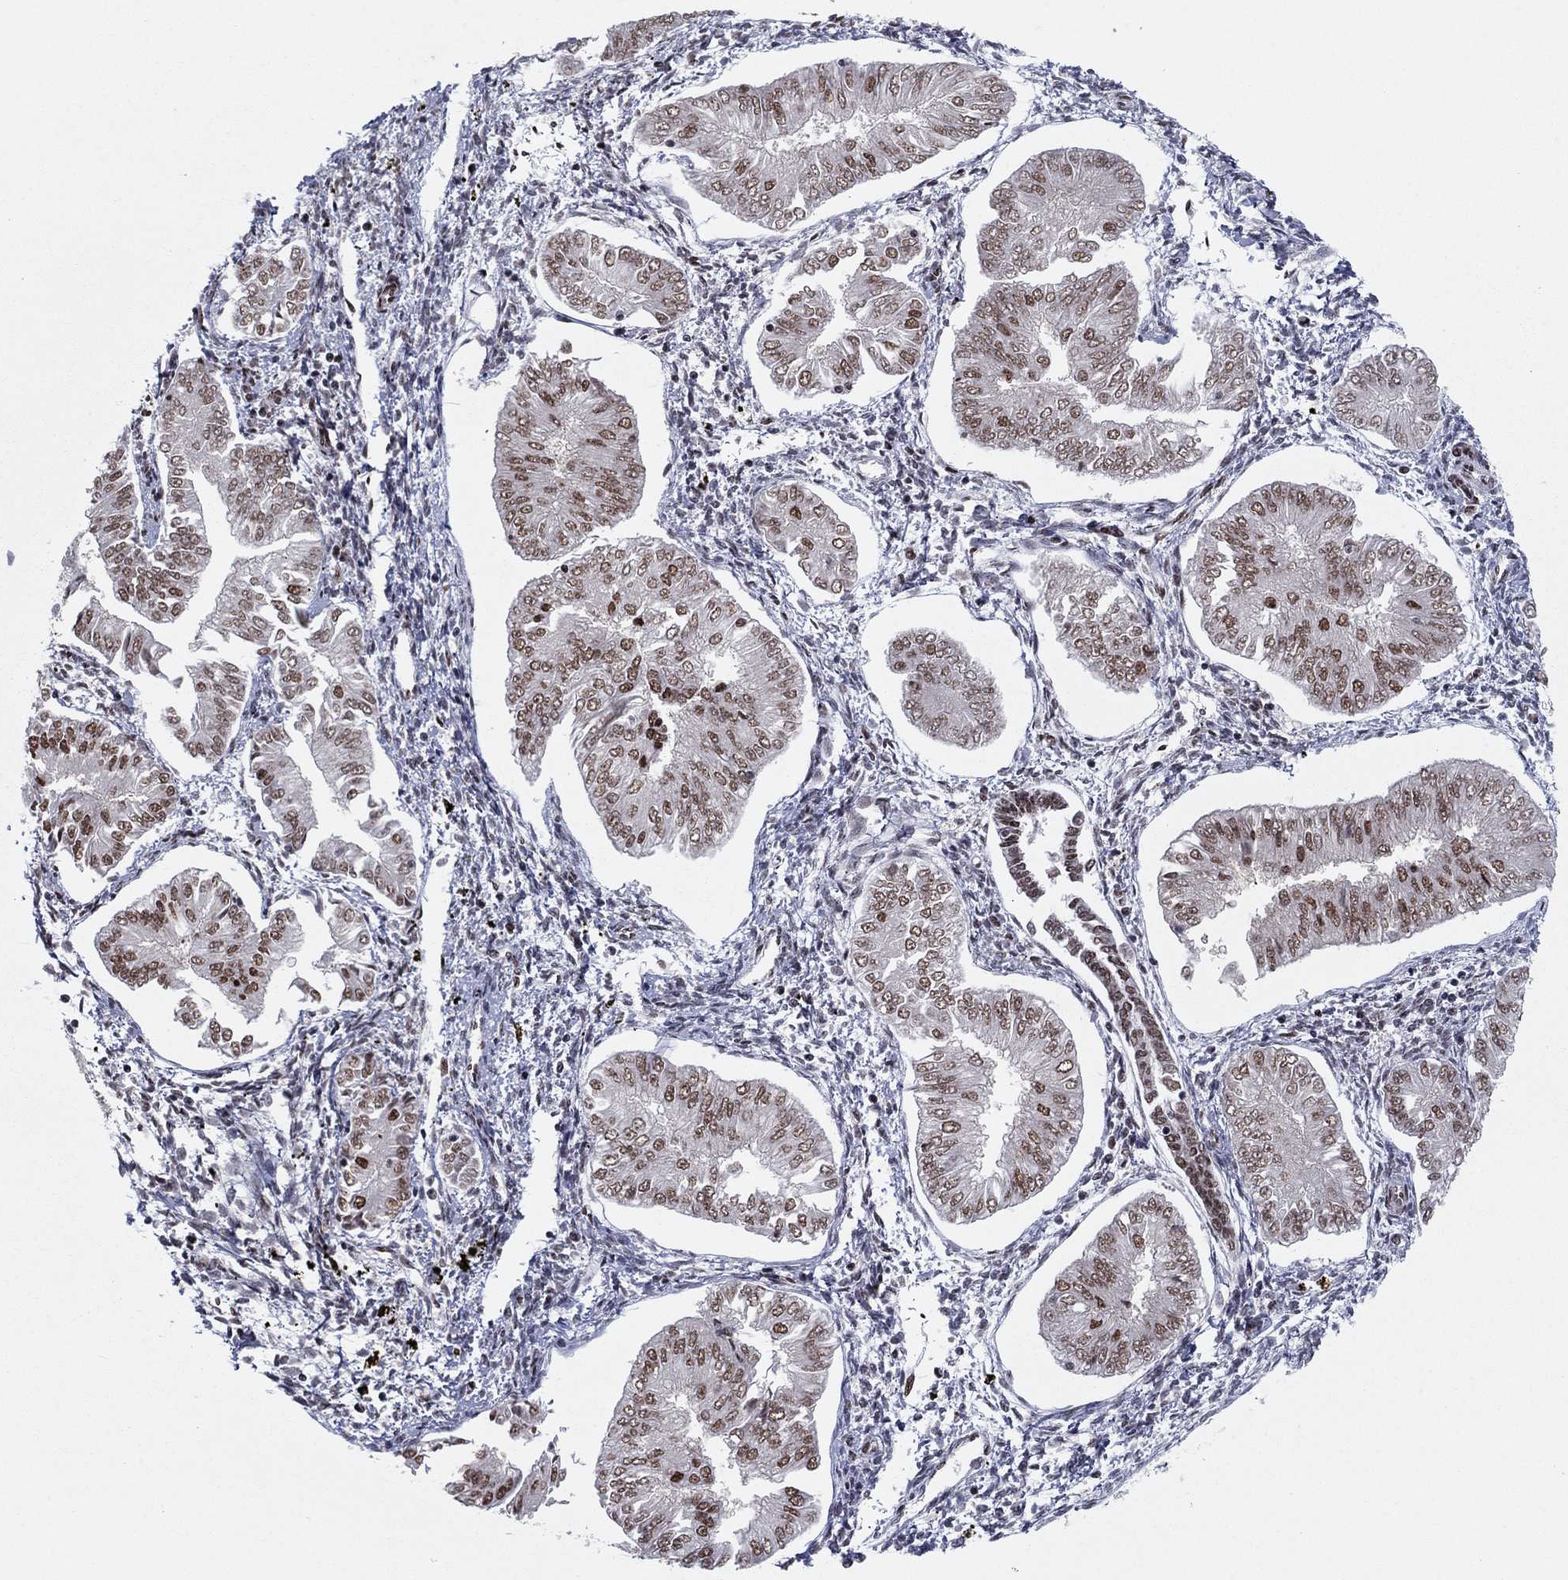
{"staining": {"intensity": "moderate", "quantity": ">75%", "location": "nuclear"}, "tissue": "endometrial cancer", "cell_type": "Tumor cells", "image_type": "cancer", "snomed": [{"axis": "morphology", "description": "Adenocarcinoma, NOS"}, {"axis": "topography", "description": "Endometrium"}], "caption": "The micrograph displays a brown stain indicating the presence of a protein in the nuclear of tumor cells in adenocarcinoma (endometrial).", "gene": "USP54", "patient": {"sex": "female", "age": 53}}